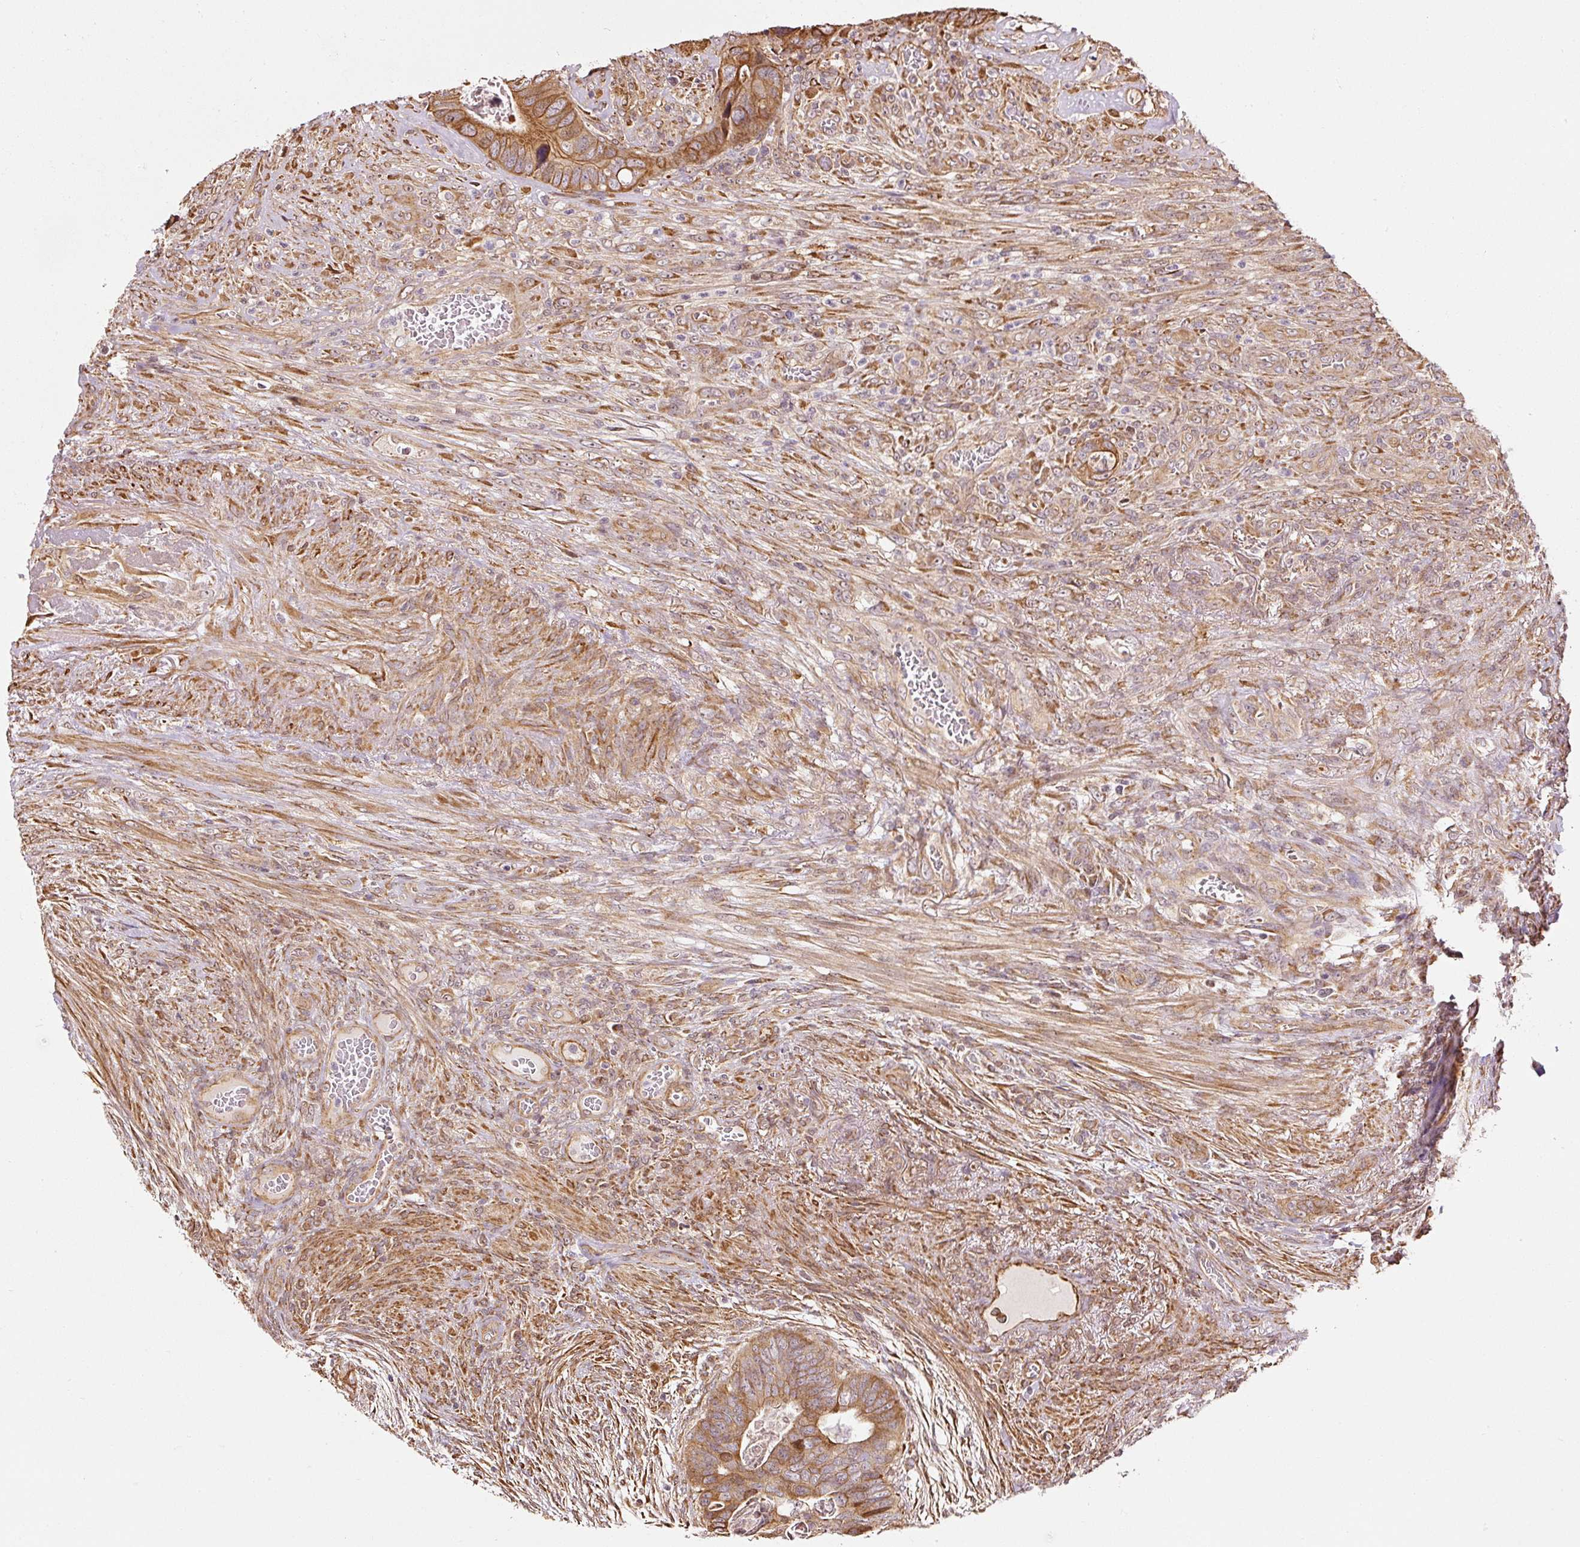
{"staining": {"intensity": "moderate", "quantity": ">75%", "location": "cytoplasmic/membranous"}, "tissue": "colorectal cancer", "cell_type": "Tumor cells", "image_type": "cancer", "snomed": [{"axis": "morphology", "description": "Adenocarcinoma, NOS"}, {"axis": "topography", "description": "Rectum"}], "caption": "Adenocarcinoma (colorectal) stained for a protein shows moderate cytoplasmic/membranous positivity in tumor cells.", "gene": "ETF1", "patient": {"sex": "female", "age": 78}}